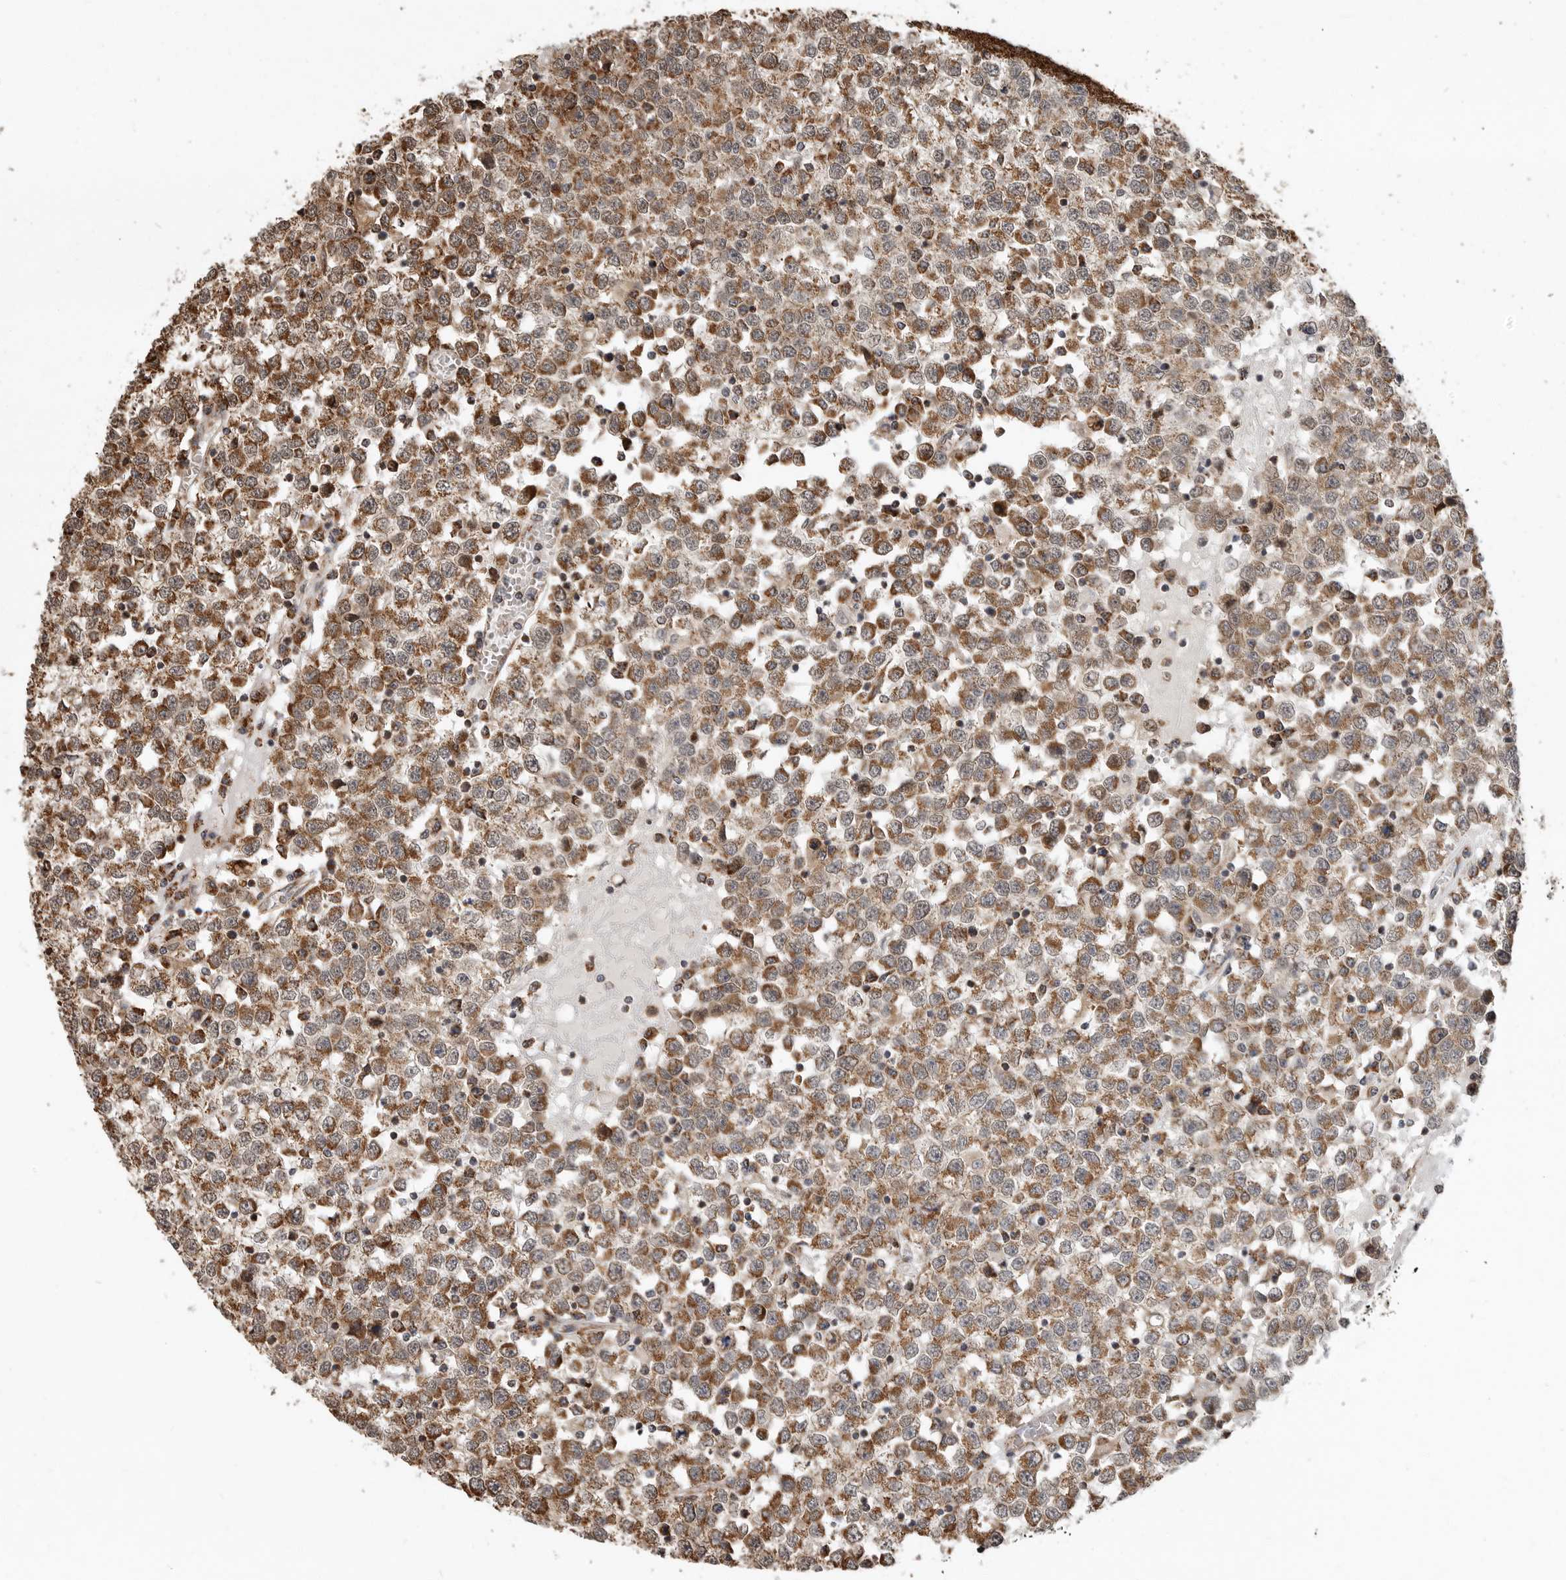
{"staining": {"intensity": "strong", "quantity": ">75%", "location": "cytoplasmic/membranous"}, "tissue": "testis cancer", "cell_type": "Tumor cells", "image_type": "cancer", "snomed": [{"axis": "morphology", "description": "Seminoma, NOS"}, {"axis": "topography", "description": "Testis"}], "caption": "Protein expression analysis of human testis cancer reveals strong cytoplasmic/membranous staining in approximately >75% of tumor cells.", "gene": "GCNT2", "patient": {"sex": "male", "age": 65}}